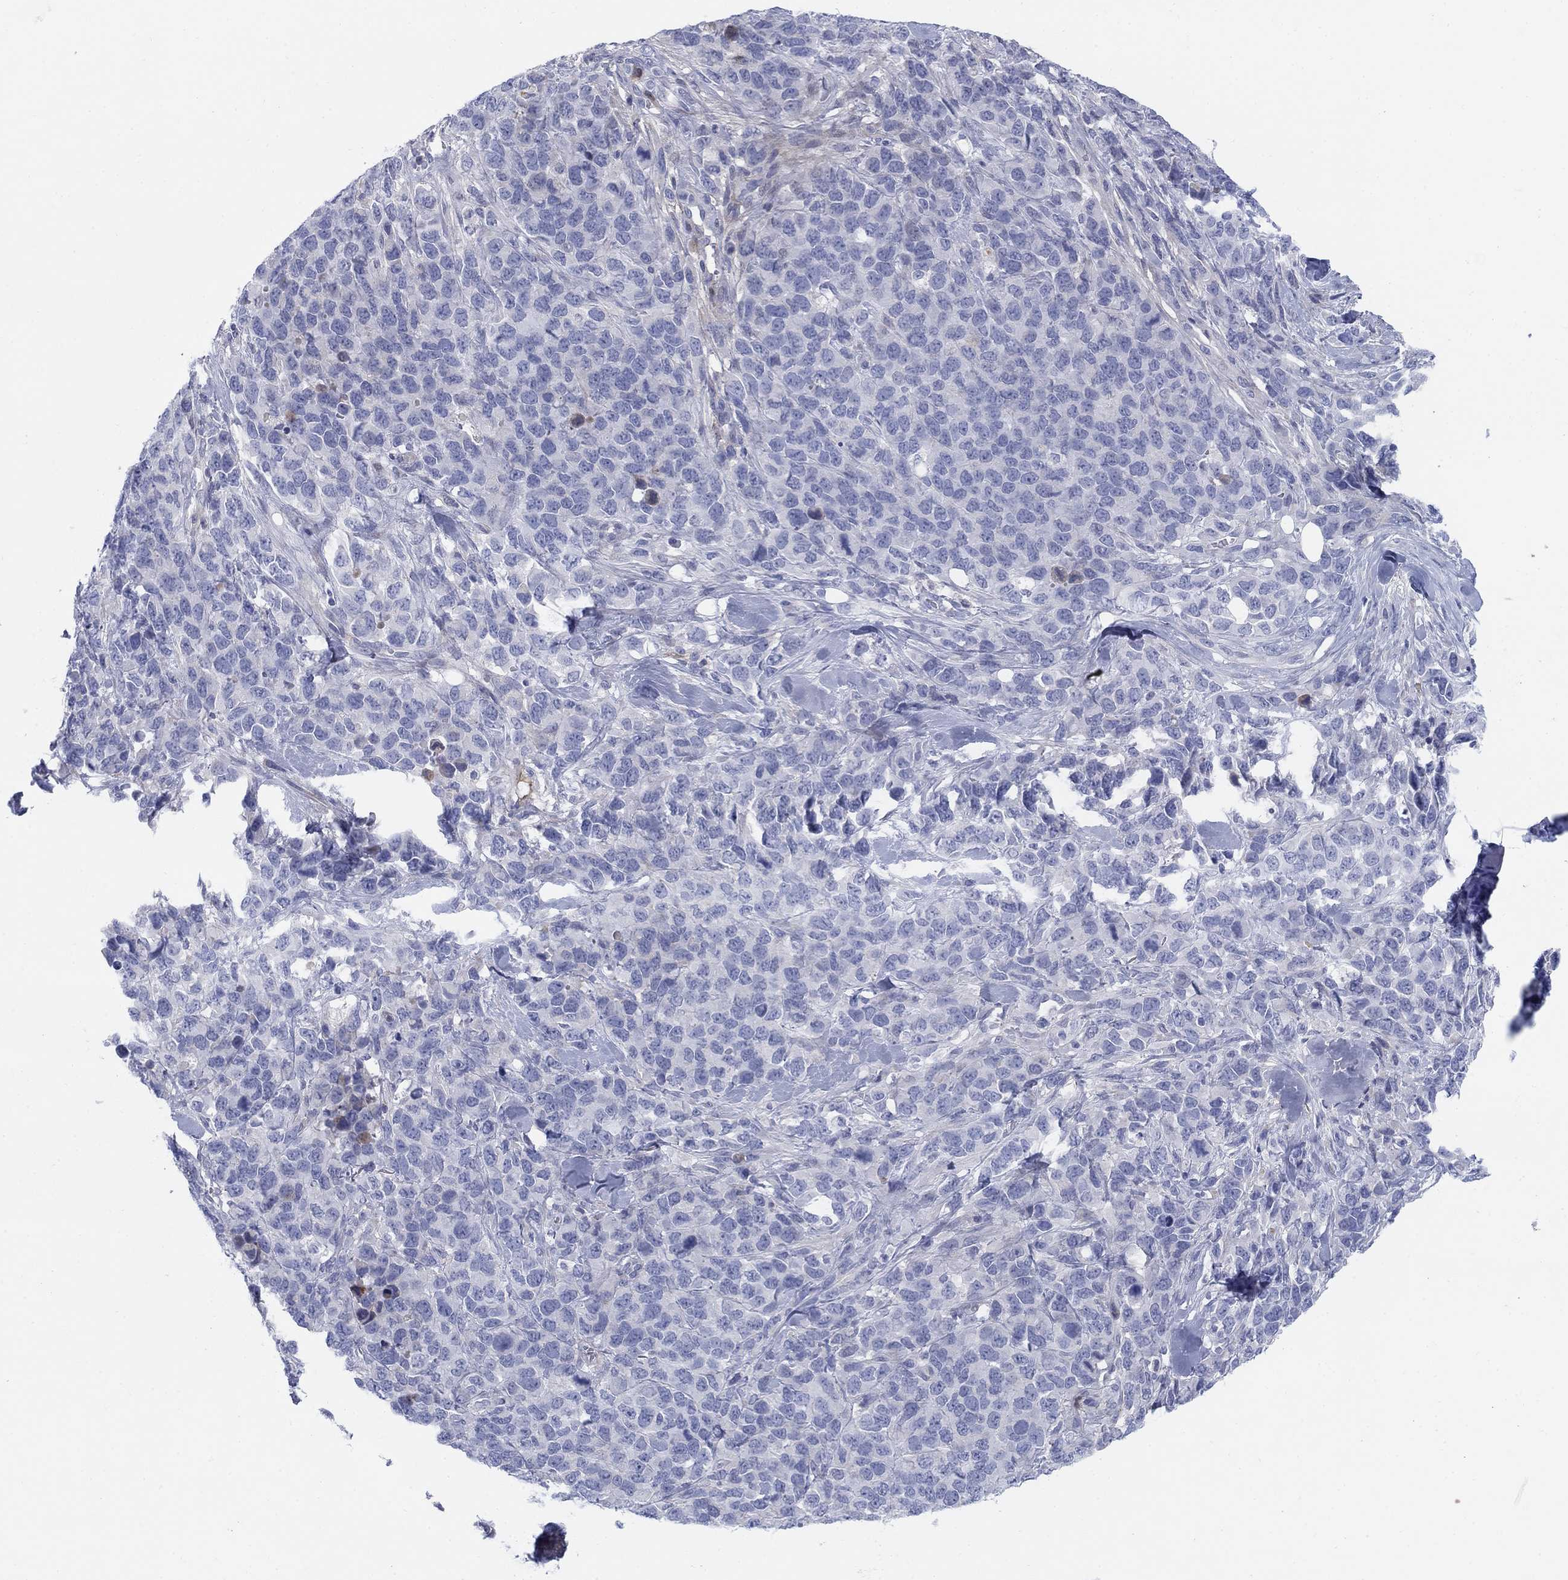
{"staining": {"intensity": "negative", "quantity": "none", "location": "none"}, "tissue": "melanoma", "cell_type": "Tumor cells", "image_type": "cancer", "snomed": [{"axis": "morphology", "description": "Malignant melanoma, Metastatic site"}, {"axis": "topography", "description": "Skin"}], "caption": "A micrograph of human melanoma is negative for staining in tumor cells.", "gene": "HEATR4", "patient": {"sex": "male", "age": 84}}